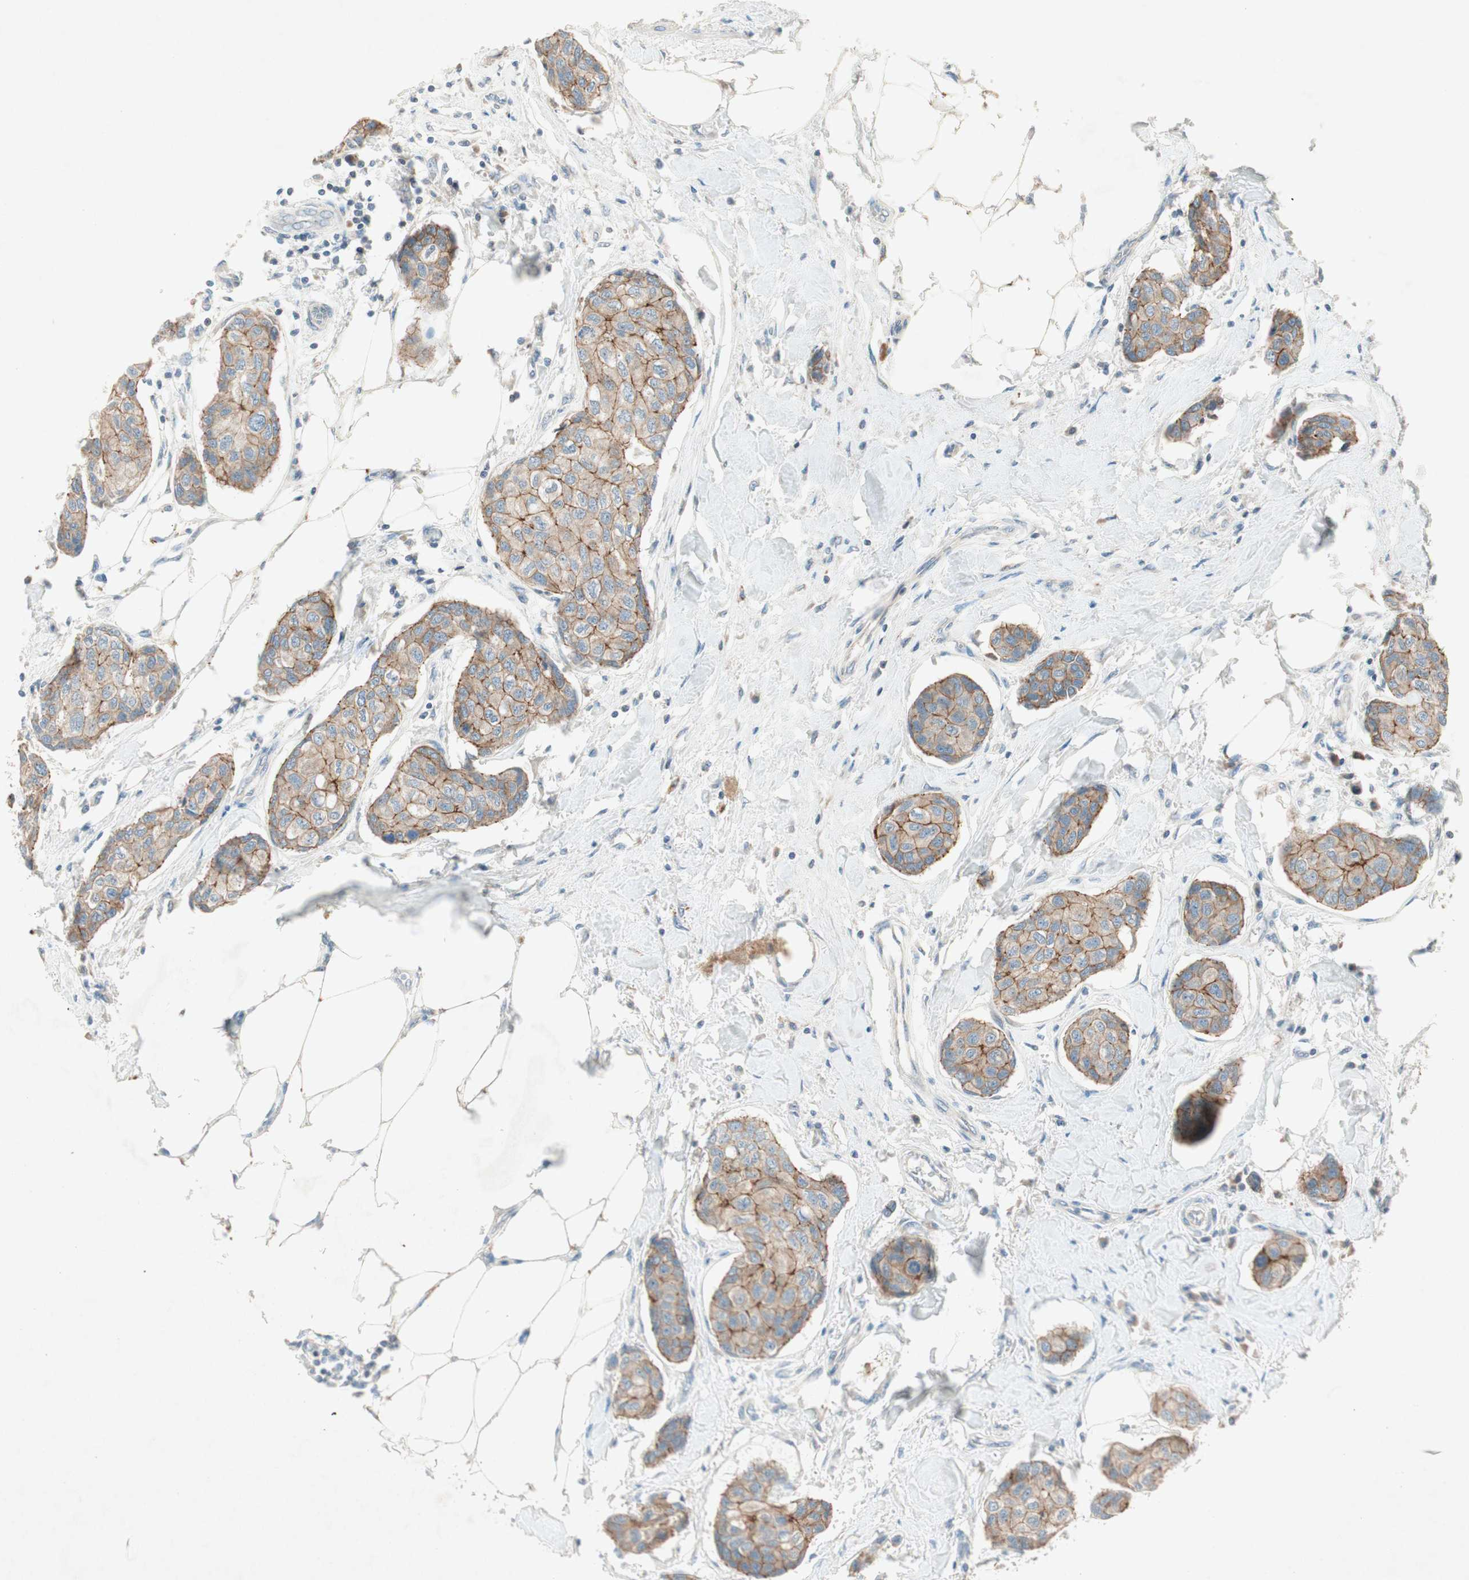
{"staining": {"intensity": "moderate", "quantity": ">75%", "location": "cytoplasmic/membranous"}, "tissue": "breast cancer", "cell_type": "Tumor cells", "image_type": "cancer", "snomed": [{"axis": "morphology", "description": "Duct carcinoma"}, {"axis": "topography", "description": "Breast"}], "caption": "Brown immunohistochemical staining in breast cancer reveals moderate cytoplasmic/membranous positivity in approximately >75% of tumor cells. The protein is shown in brown color, while the nuclei are stained blue.", "gene": "NKAIN1", "patient": {"sex": "female", "age": 80}}